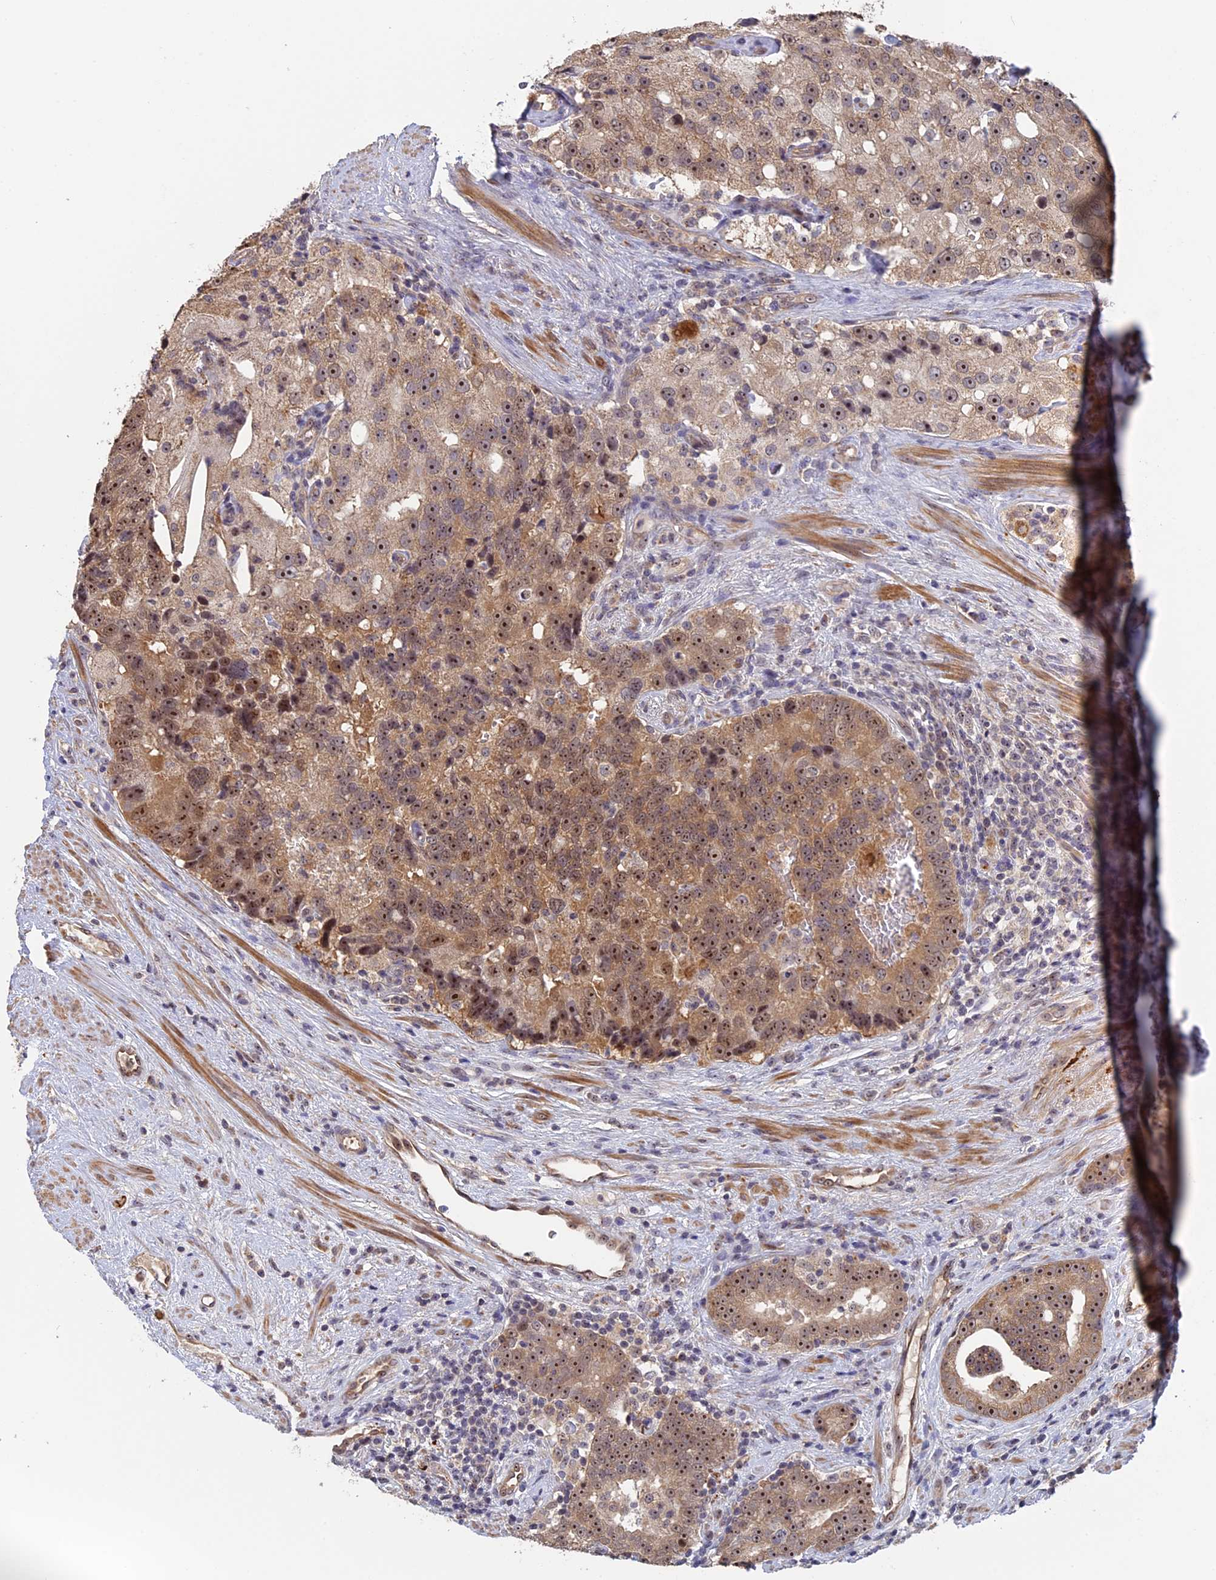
{"staining": {"intensity": "moderate", "quantity": ">75%", "location": "cytoplasmic/membranous,nuclear"}, "tissue": "prostate cancer", "cell_type": "Tumor cells", "image_type": "cancer", "snomed": [{"axis": "morphology", "description": "Adenocarcinoma, High grade"}, {"axis": "topography", "description": "Prostate"}], "caption": "A brown stain highlights moderate cytoplasmic/membranous and nuclear positivity of a protein in human prostate cancer tumor cells. Immunohistochemistry (ihc) stains the protein in brown and the nuclei are stained blue.", "gene": "FAM98C", "patient": {"sex": "male", "age": 70}}